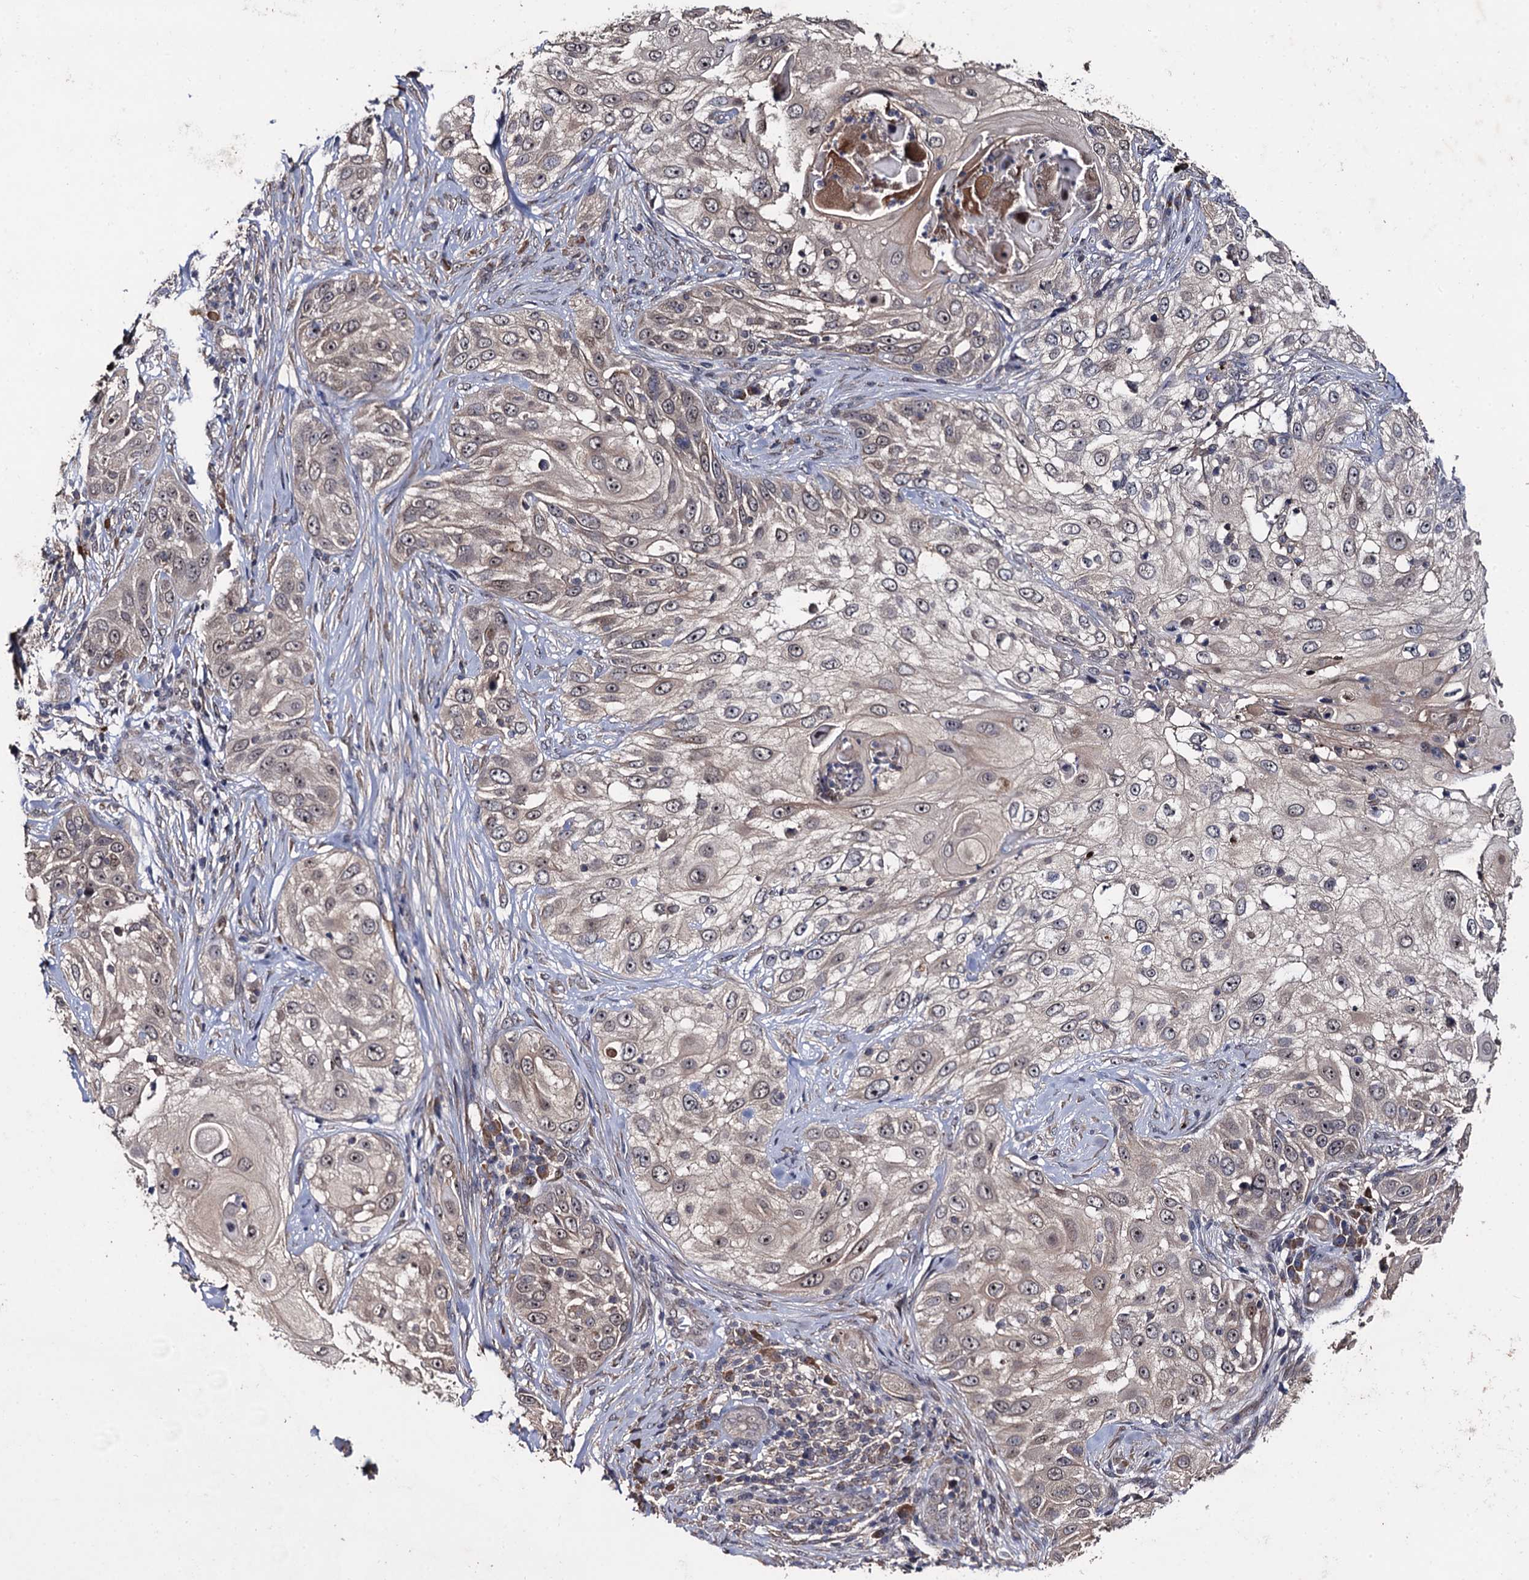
{"staining": {"intensity": "weak", "quantity": "25%-75%", "location": "cytoplasmic/membranous,nuclear"}, "tissue": "skin cancer", "cell_type": "Tumor cells", "image_type": "cancer", "snomed": [{"axis": "morphology", "description": "Squamous cell carcinoma, NOS"}, {"axis": "topography", "description": "Skin"}], "caption": "Approximately 25%-75% of tumor cells in skin cancer (squamous cell carcinoma) display weak cytoplasmic/membranous and nuclear protein staining as visualized by brown immunohistochemical staining.", "gene": "LRRC63", "patient": {"sex": "female", "age": 44}}